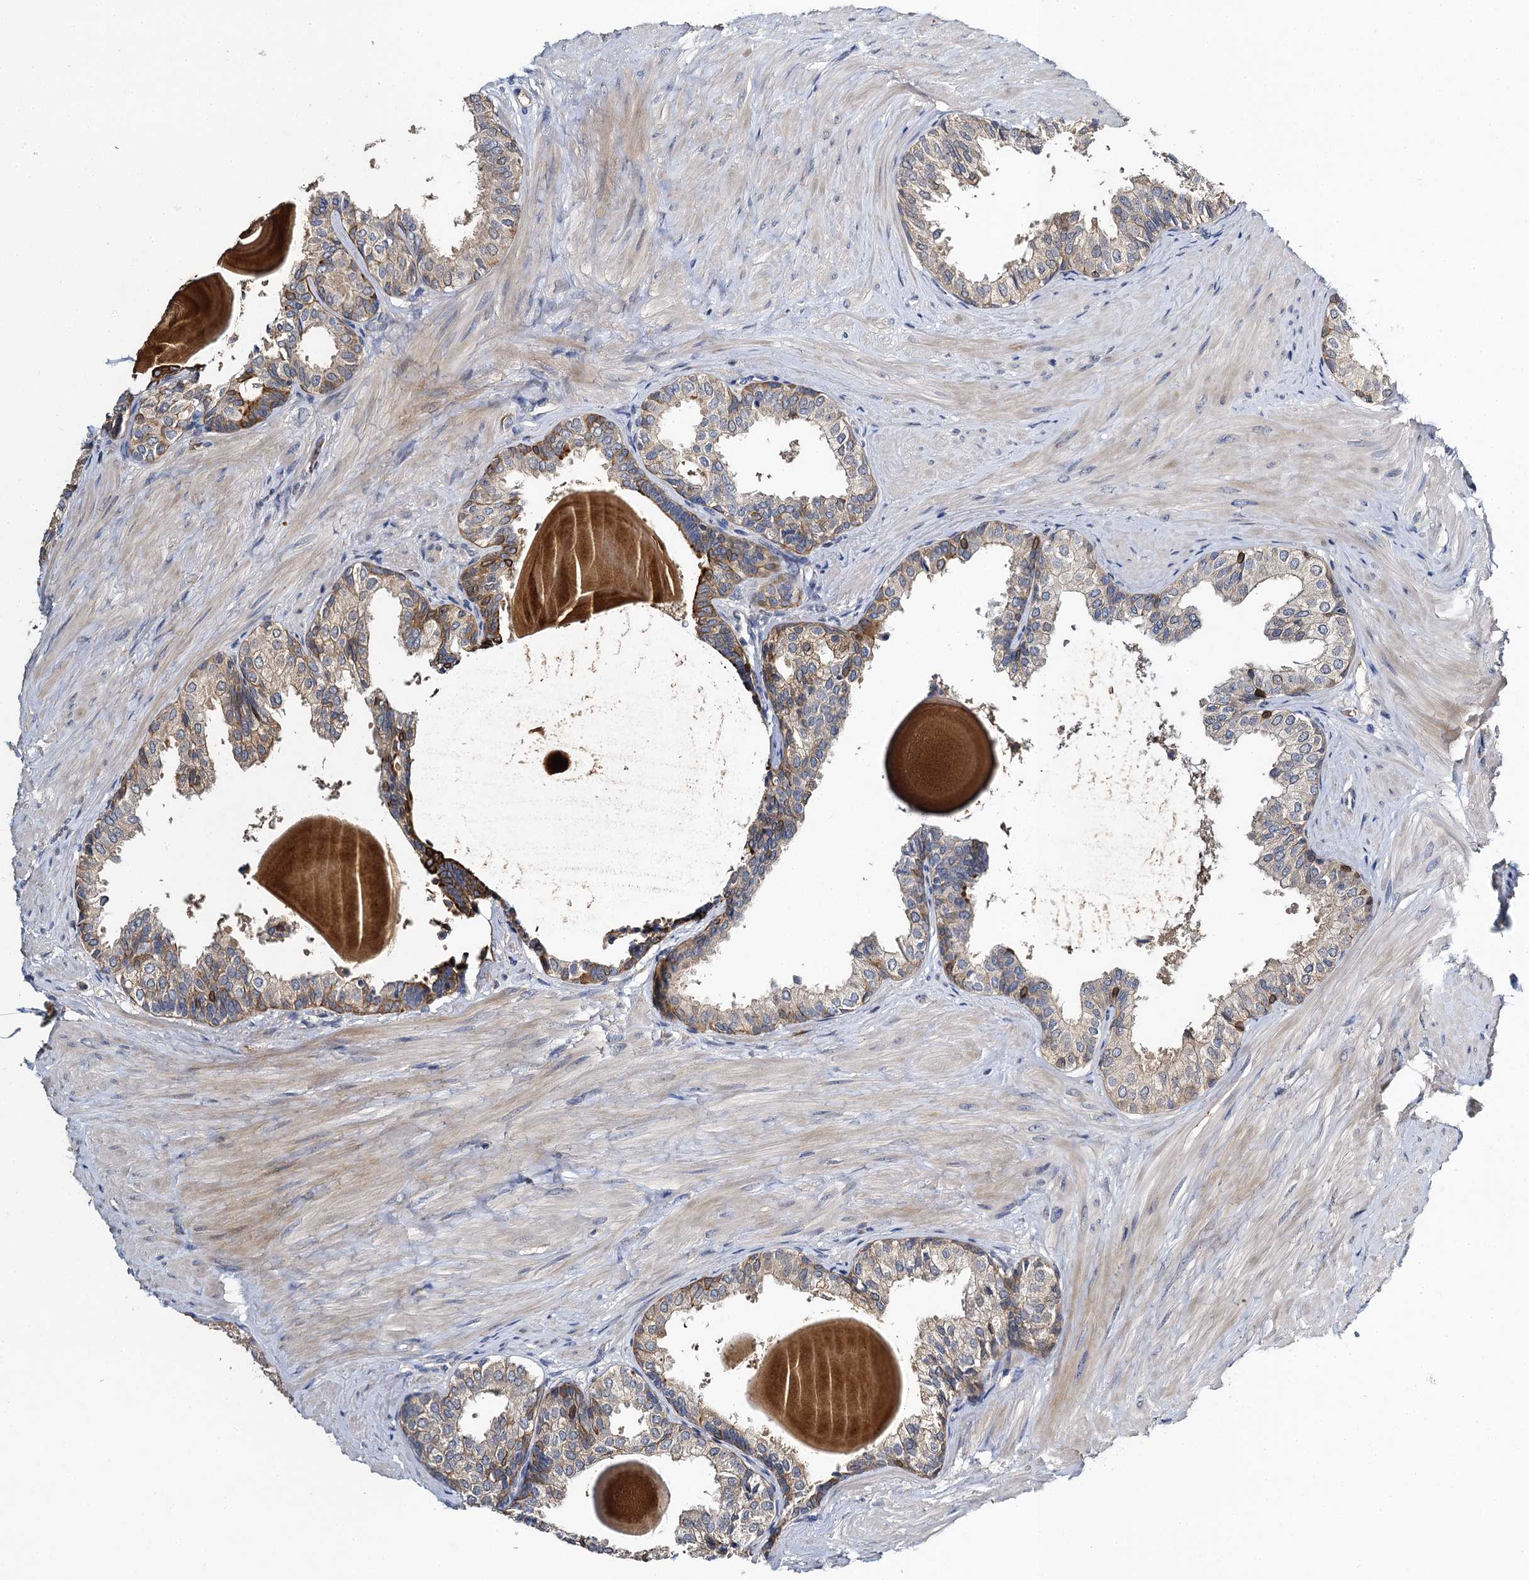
{"staining": {"intensity": "moderate", "quantity": "<25%", "location": "cytoplasmic/membranous"}, "tissue": "prostate", "cell_type": "Glandular cells", "image_type": "normal", "snomed": [{"axis": "morphology", "description": "Normal tissue, NOS"}, {"axis": "topography", "description": "Prostate"}], "caption": "Moderate cytoplasmic/membranous staining for a protein is identified in approximately <25% of glandular cells of unremarkable prostate using immunohistochemistry (IHC).", "gene": "SLC11A2", "patient": {"sex": "male", "age": 48}}